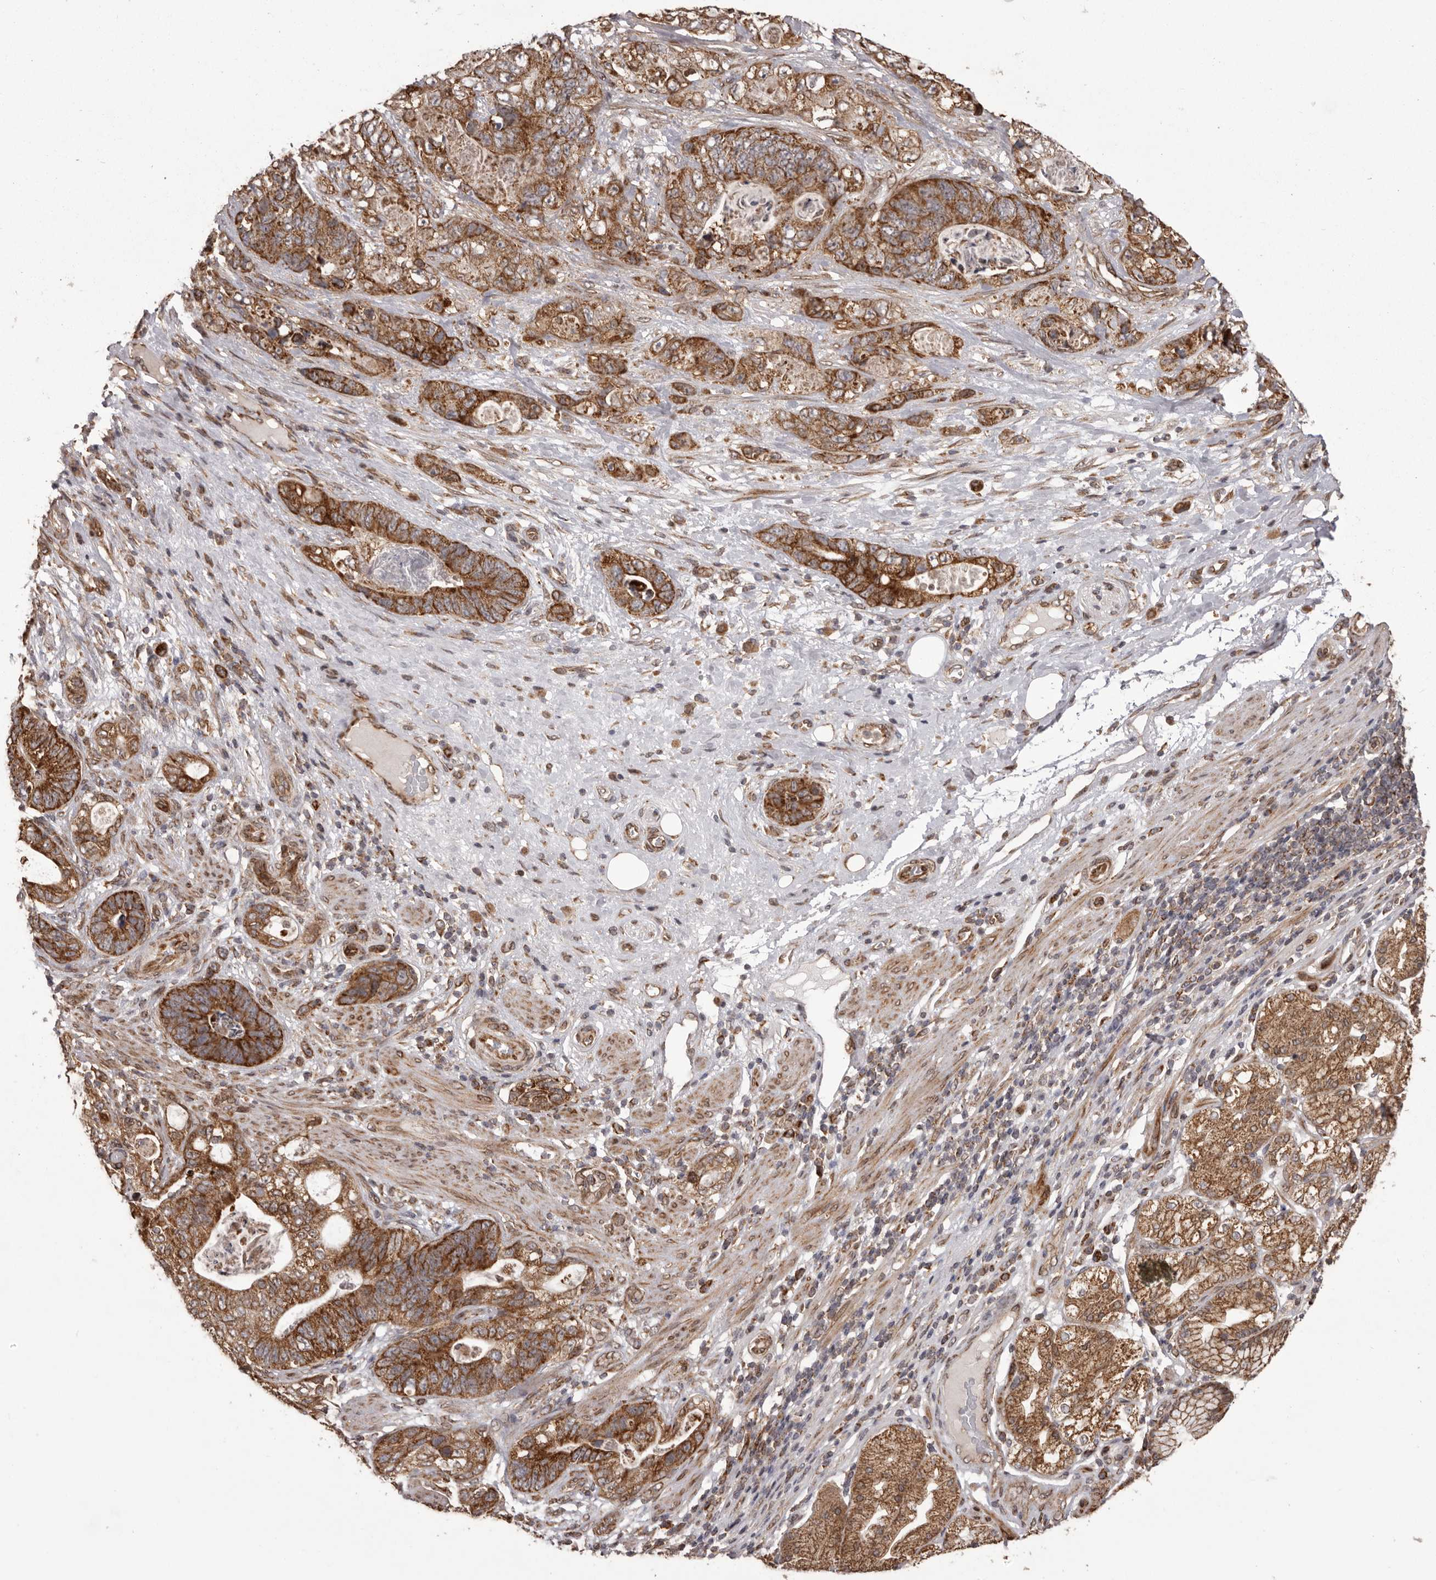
{"staining": {"intensity": "strong", "quantity": ">75%", "location": "cytoplasmic/membranous"}, "tissue": "stomach cancer", "cell_type": "Tumor cells", "image_type": "cancer", "snomed": [{"axis": "morphology", "description": "Normal tissue, NOS"}, {"axis": "morphology", "description": "Adenocarcinoma, NOS"}, {"axis": "topography", "description": "Stomach"}], "caption": "Stomach adenocarcinoma stained with DAB immunohistochemistry reveals high levels of strong cytoplasmic/membranous staining in approximately >75% of tumor cells.", "gene": "CHRM2", "patient": {"sex": "female", "age": 89}}